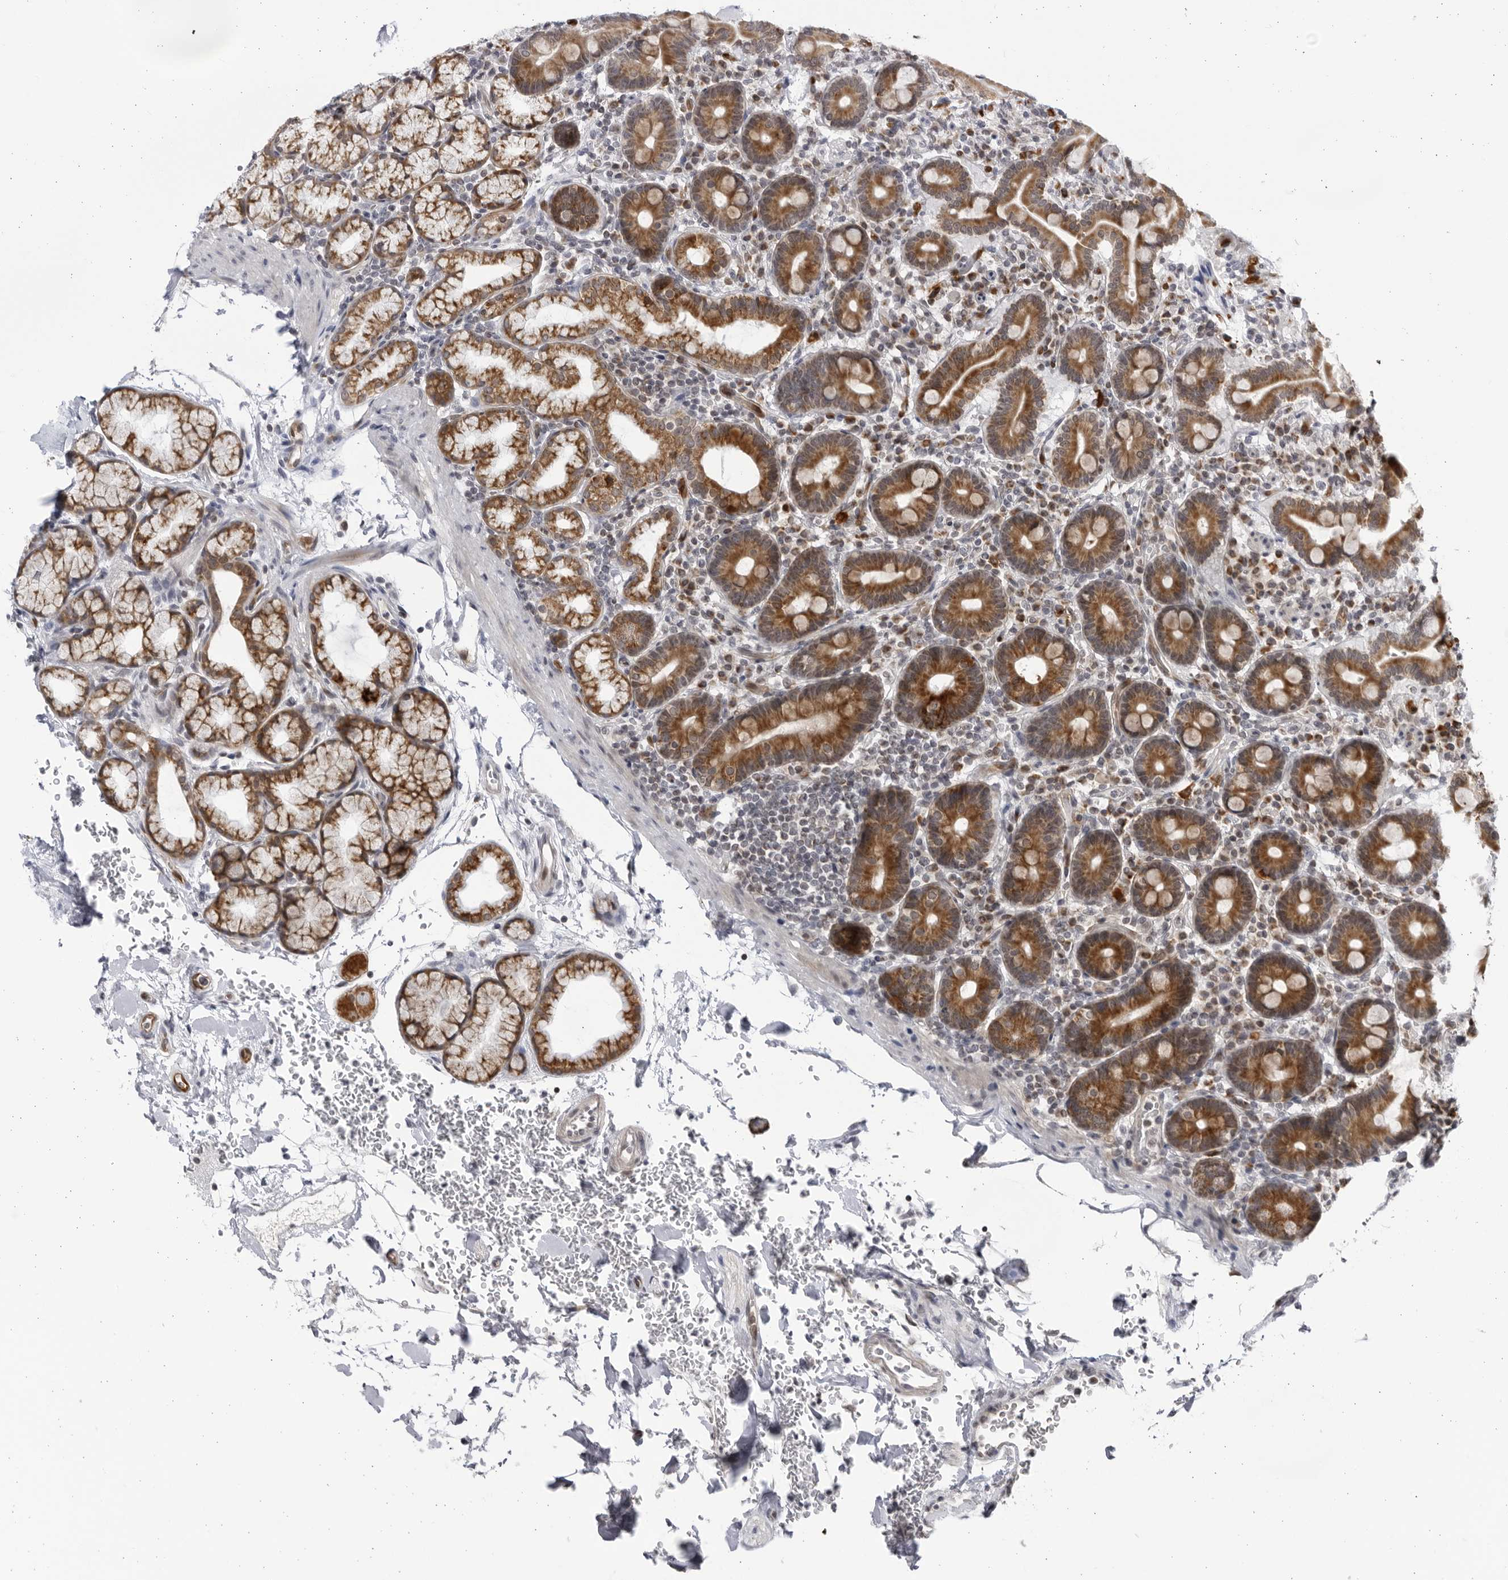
{"staining": {"intensity": "strong", "quantity": ">75%", "location": "cytoplasmic/membranous"}, "tissue": "duodenum", "cell_type": "Glandular cells", "image_type": "normal", "snomed": [{"axis": "morphology", "description": "Normal tissue, NOS"}, {"axis": "topography", "description": "Duodenum"}], "caption": "Duodenum stained with DAB (3,3'-diaminobenzidine) IHC reveals high levels of strong cytoplasmic/membranous positivity in approximately >75% of glandular cells. (brown staining indicates protein expression, while blue staining denotes nuclei).", "gene": "SLC25A22", "patient": {"sex": "male", "age": 54}}